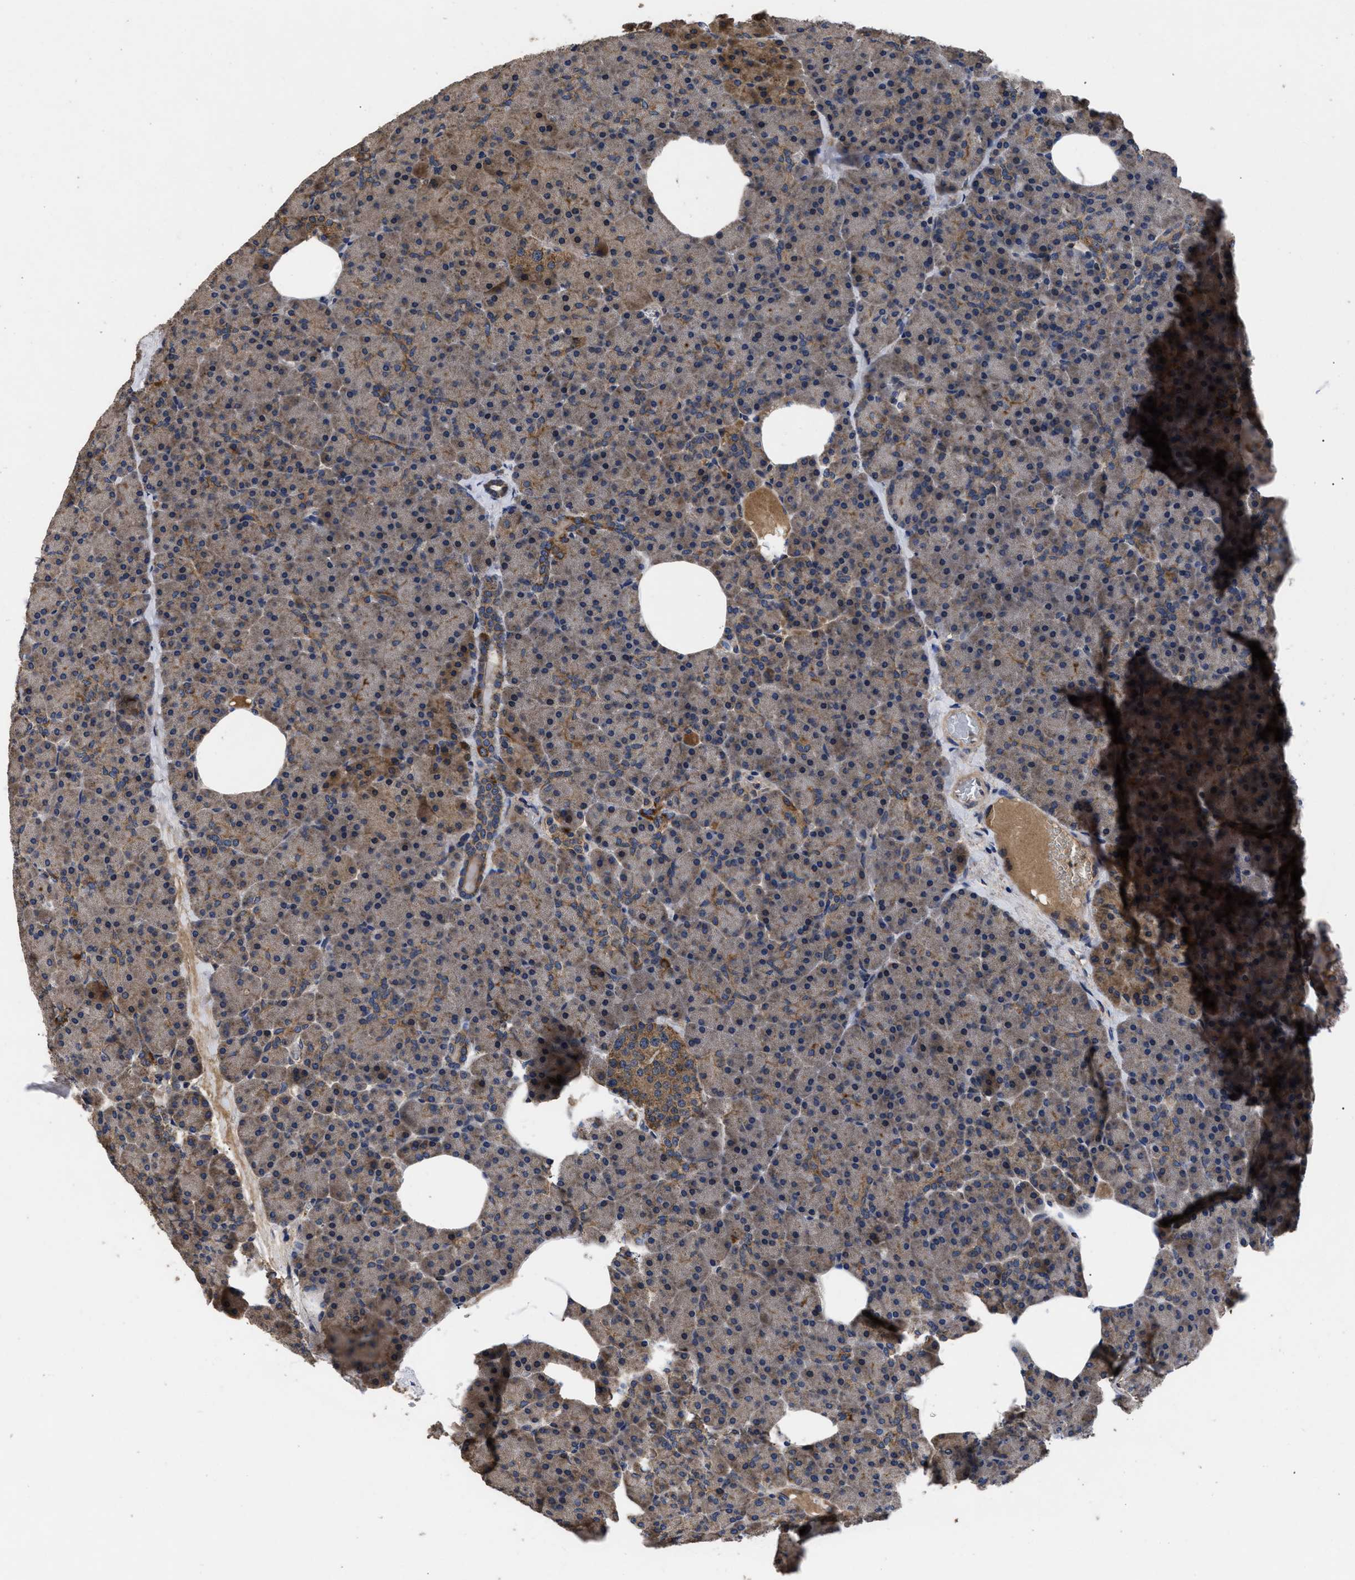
{"staining": {"intensity": "moderate", "quantity": ">75%", "location": "cytoplasmic/membranous"}, "tissue": "pancreas", "cell_type": "Exocrine glandular cells", "image_type": "normal", "snomed": [{"axis": "morphology", "description": "Normal tissue, NOS"}, {"axis": "morphology", "description": "Carcinoid, malignant, NOS"}, {"axis": "topography", "description": "Pancreas"}], "caption": "Immunohistochemical staining of unremarkable pancreas displays >75% levels of moderate cytoplasmic/membranous protein staining in approximately >75% of exocrine glandular cells.", "gene": "LRRC3", "patient": {"sex": "female", "age": 35}}